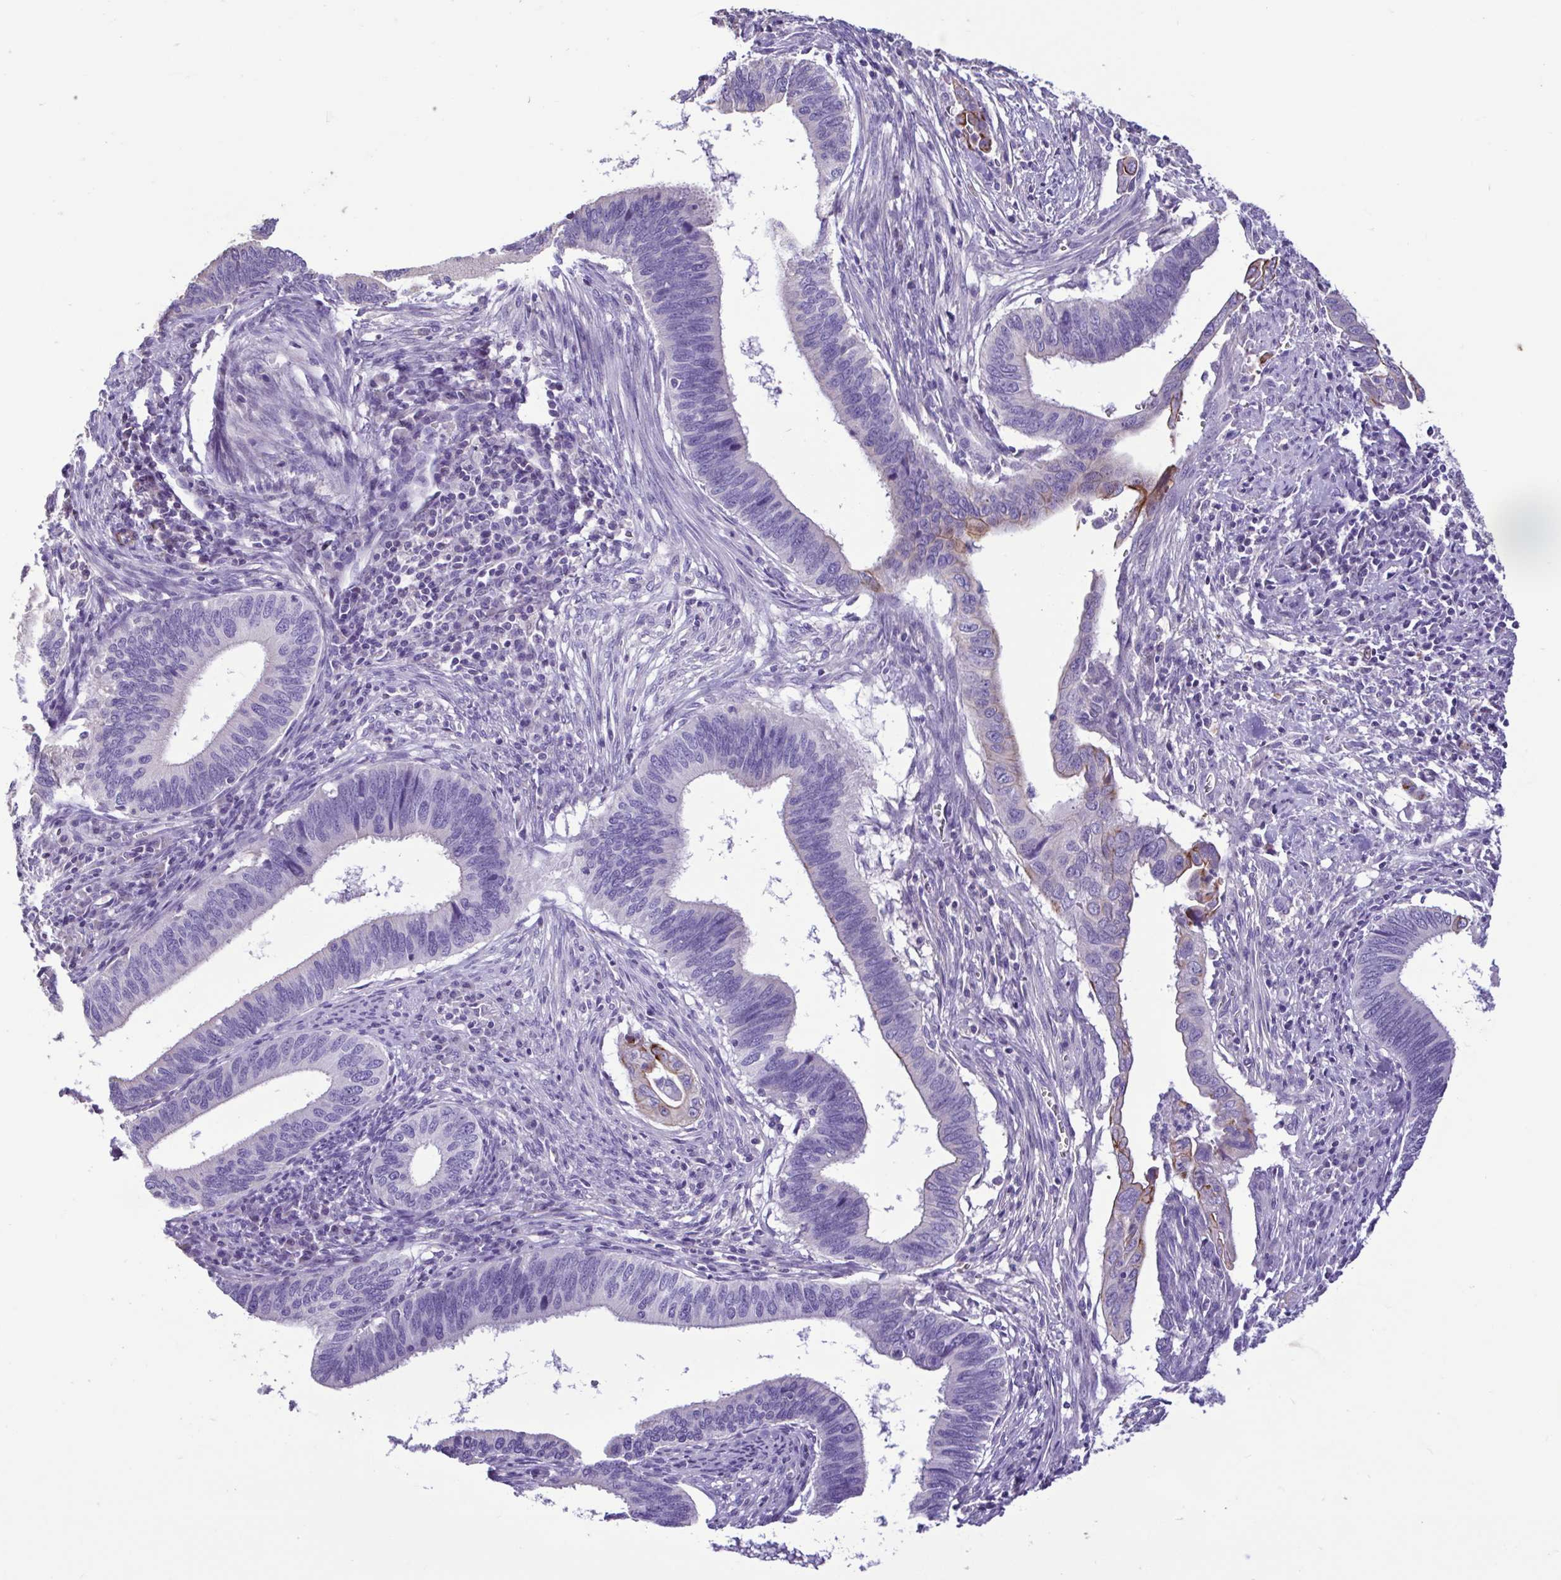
{"staining": {"intensity": "negative", "quantity": "none", "location": "none"}, "tissue": "cervical cancer", "cell_type": "Tumor cells", "image_type": "cancer", "snomed": [{"axis": "morphology", "description": "Adenocarcinoma, NOS"}, {"axis": "topography", "description": "Cervix"}], "caption": "IHC histopathology image of human cervical cancer stained for a protein (brown), which reveals no staining in tumor cells.", "gene": "PLA2G4E", "patient": {"sex": "female", "age": 42}}